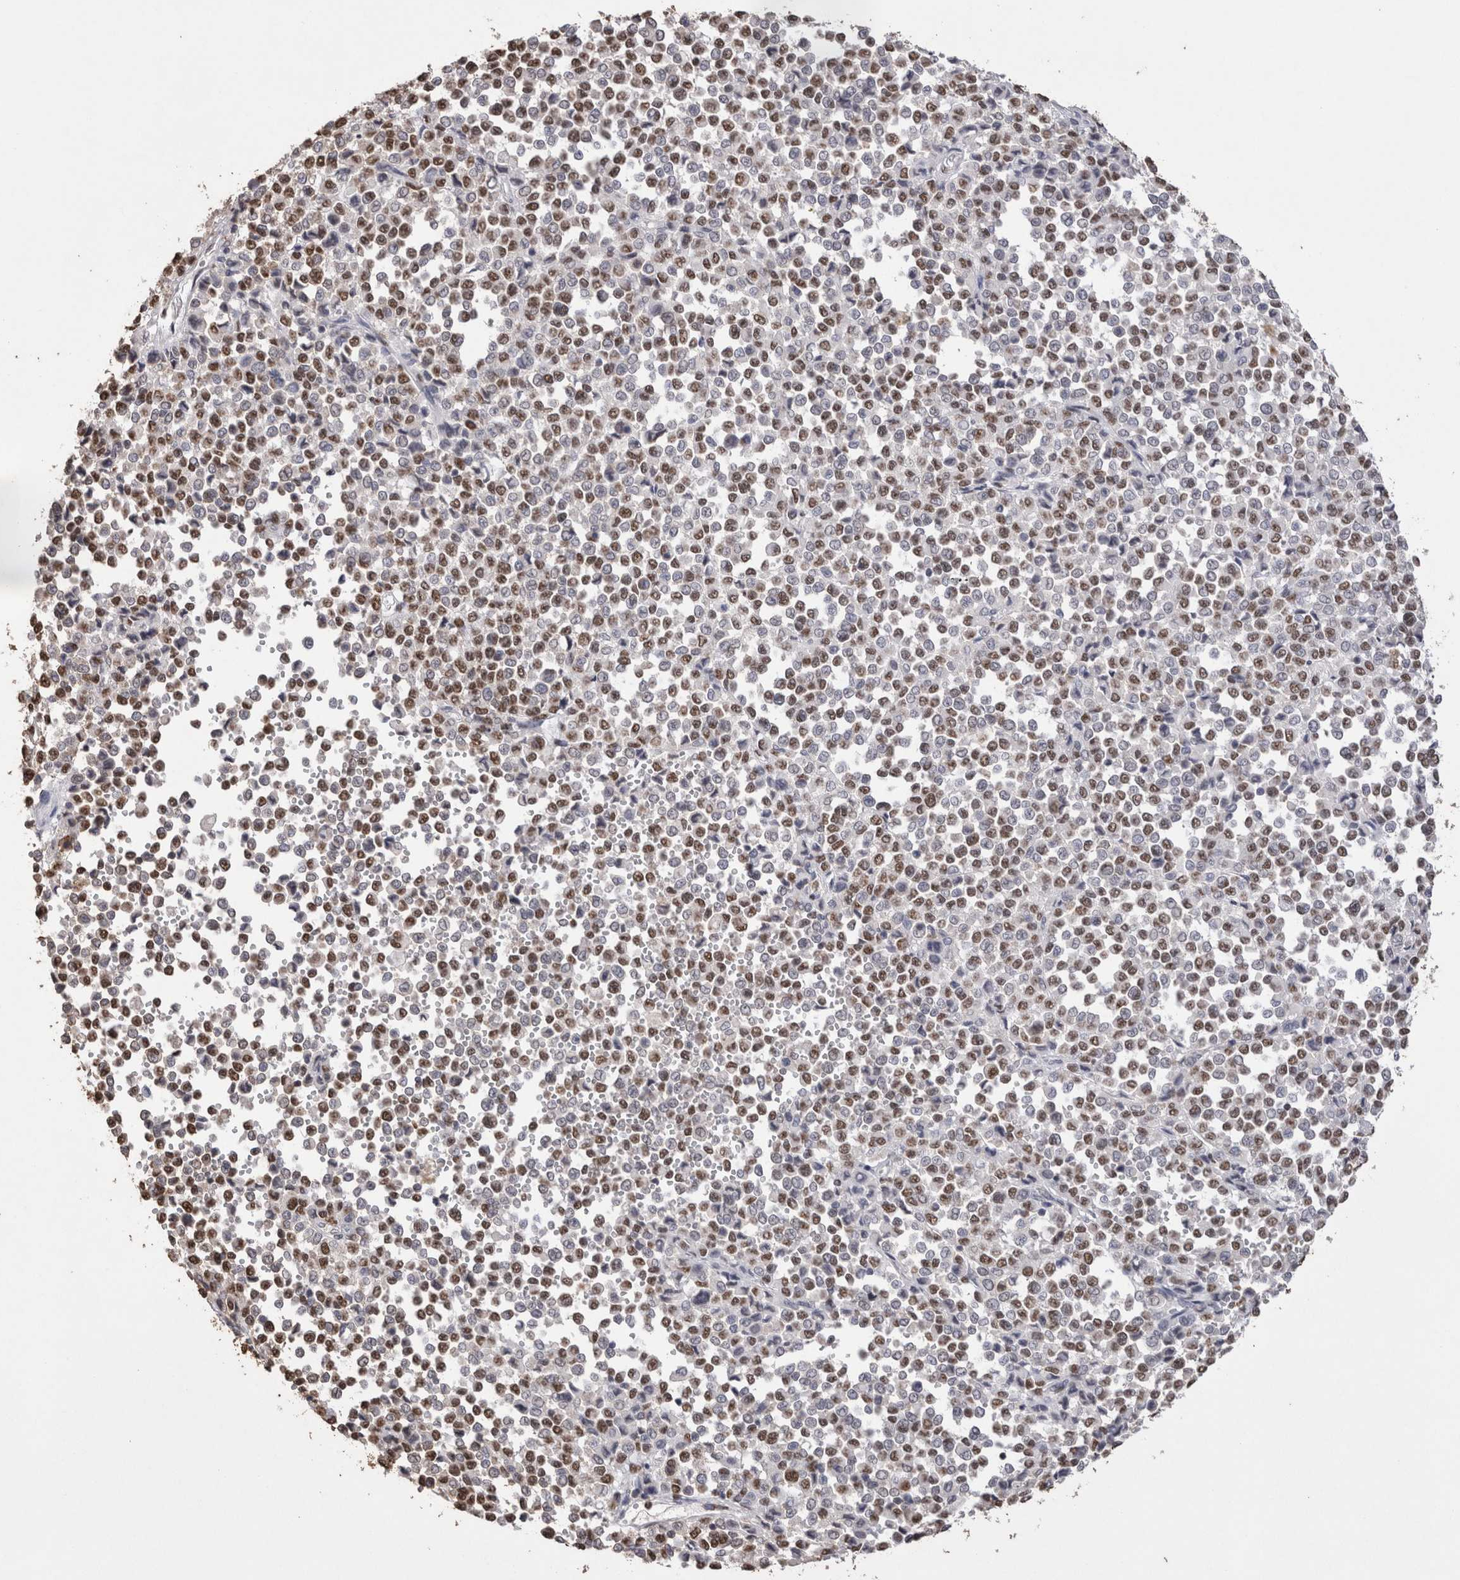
{"staining": {"intensity": "moderate", "quantity": ">75%", "location": "nuclear"}, "tissue": "melanoma", "cell_type": "Tumor cells", "image_type": "cancer", "snomed": [{"axis": "morphology", "description": "Malignant melanoma, Metastatic site"}, {"axis": "topography", "description": "Pancreas"}], "caption": "Malignant melanoma (metastatic site) stained for a protein (brown) shows moderate nuclear positive expression in about >75% of tumor cells.", "gene": "NTHL1", "patient": {"sex": "female", "age": 30}}